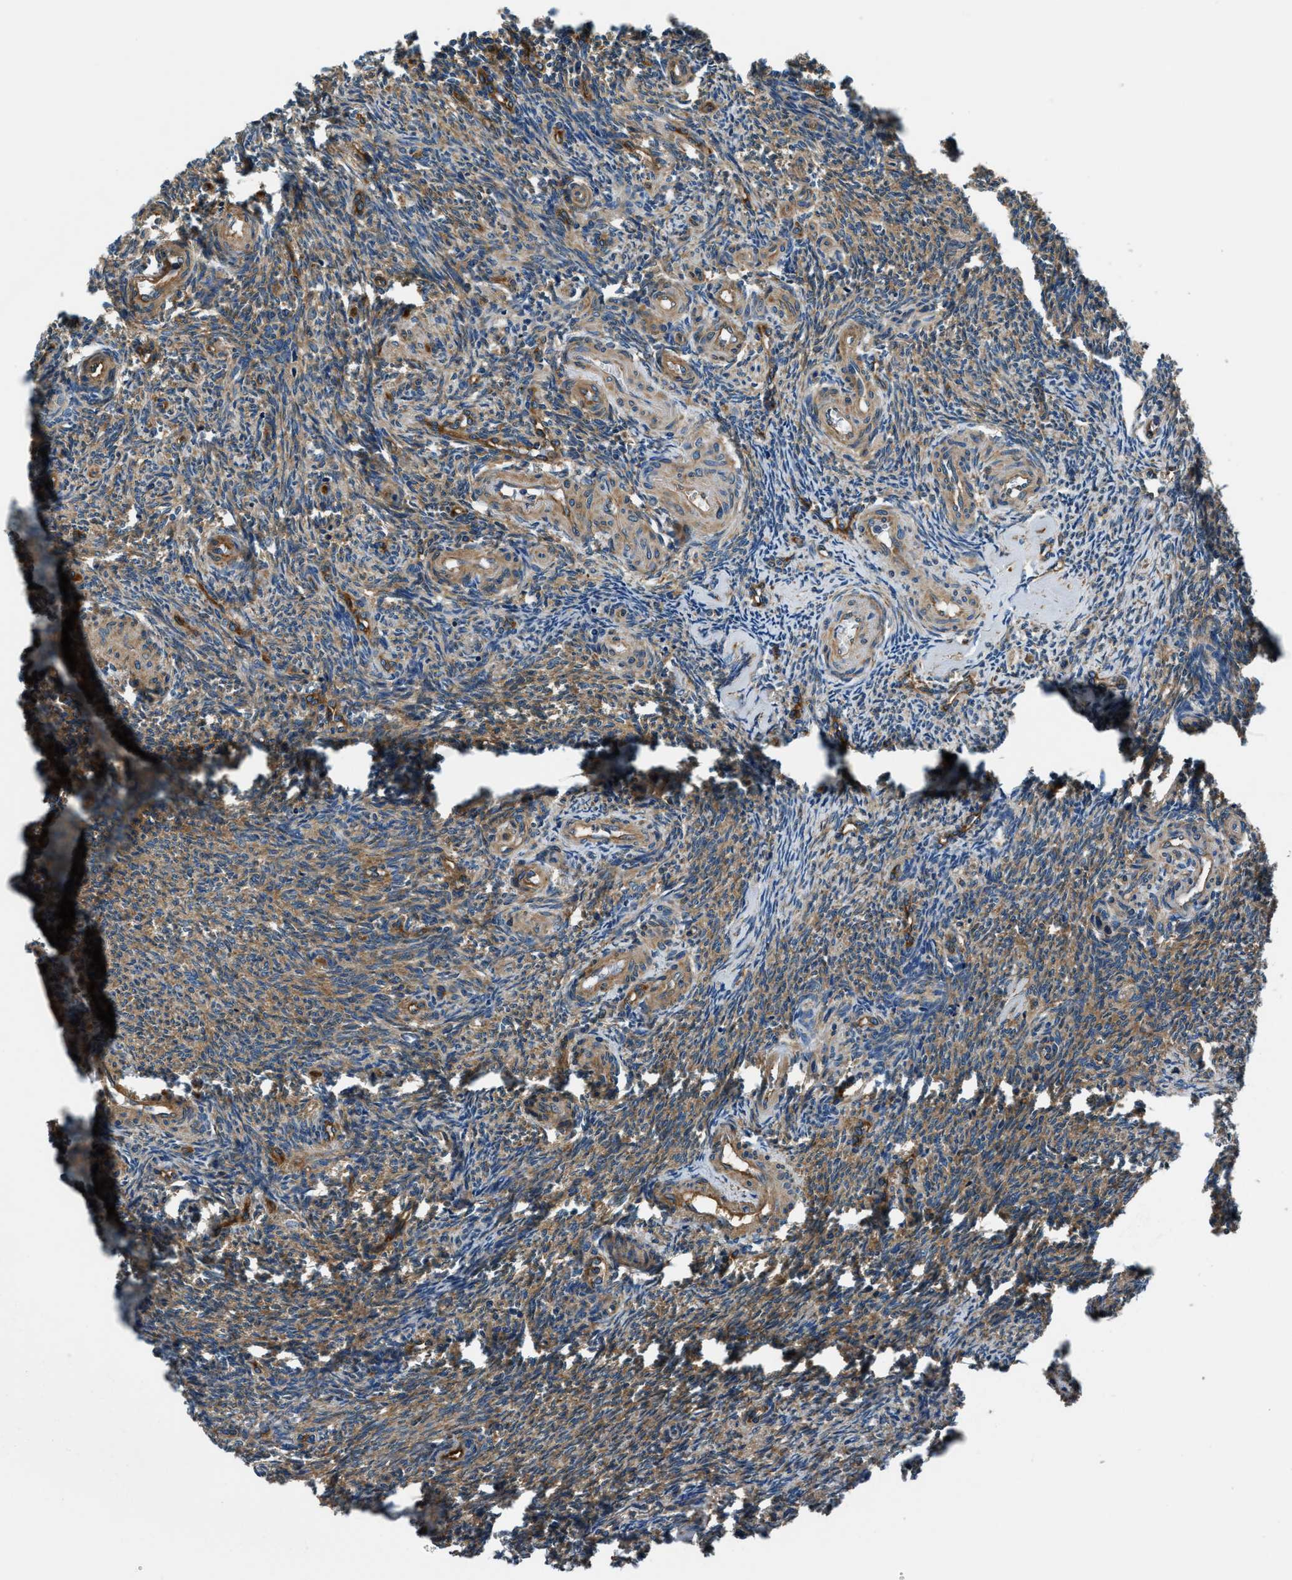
{"staining": {"intensity": "weak", "quantity": "<25%", "location": "cytoplasmic/membranous"}, "tissue": "ovary", "cell_type": "Follicle cells", "image_type": "normal", "snomed": [{"axis": "morphology", "description": "Normal tissue, NOS"}, {"axis": "topography", "description": "Ovary"}], "caption": "Immunohistochemistry photomicrograph of benign ovary: human ovary stained with DAB (3,3'-diaminobenzidine) exhibits no significant protein expression in follicle cells.", "gene": "EEA1", "patient": {"sex": "female", "age": 41}}